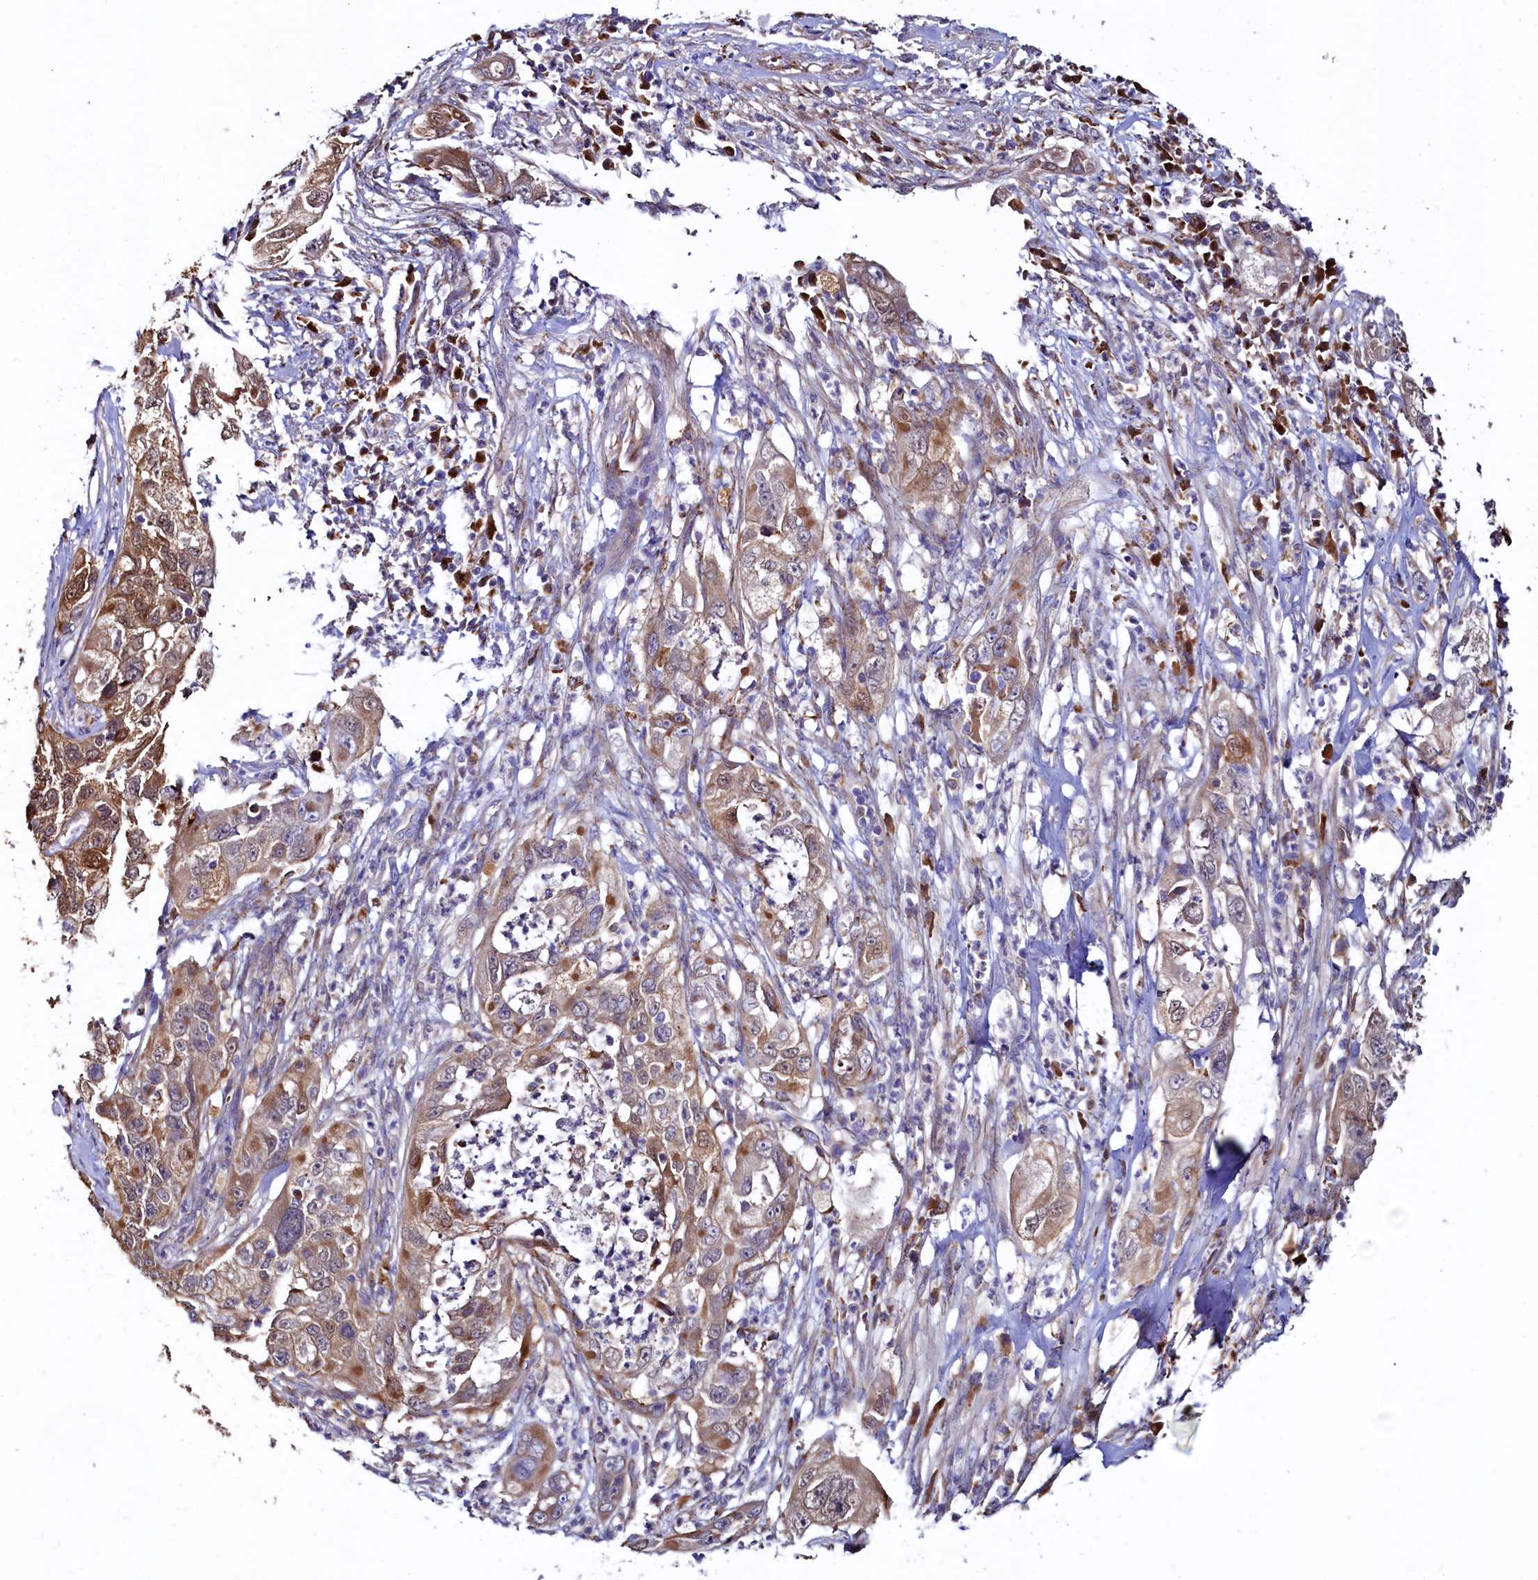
{"staining": {"intensity": "moderate", "quantity": "25%-75%", "location": "cytoplasmic/membranous"}, "tissue": "pancreatic cancer", "cell_type": "Tumor cells", "image_type": "cancer", "snomed": [{"axis": "morphology", "description": "Adenocarcinoma, NOS"}, {"axis": "topography", "description": "Pancreas"}], "caption": "A medium amount of moderate cytoplasmic/membranous positivity is appreciated in approximately 25%-75% of tumor cells in adenocarcinoma (pancreatic) tissue.", "gene": "ASTE1", "patient": {"sex": "female", "age": 78}}